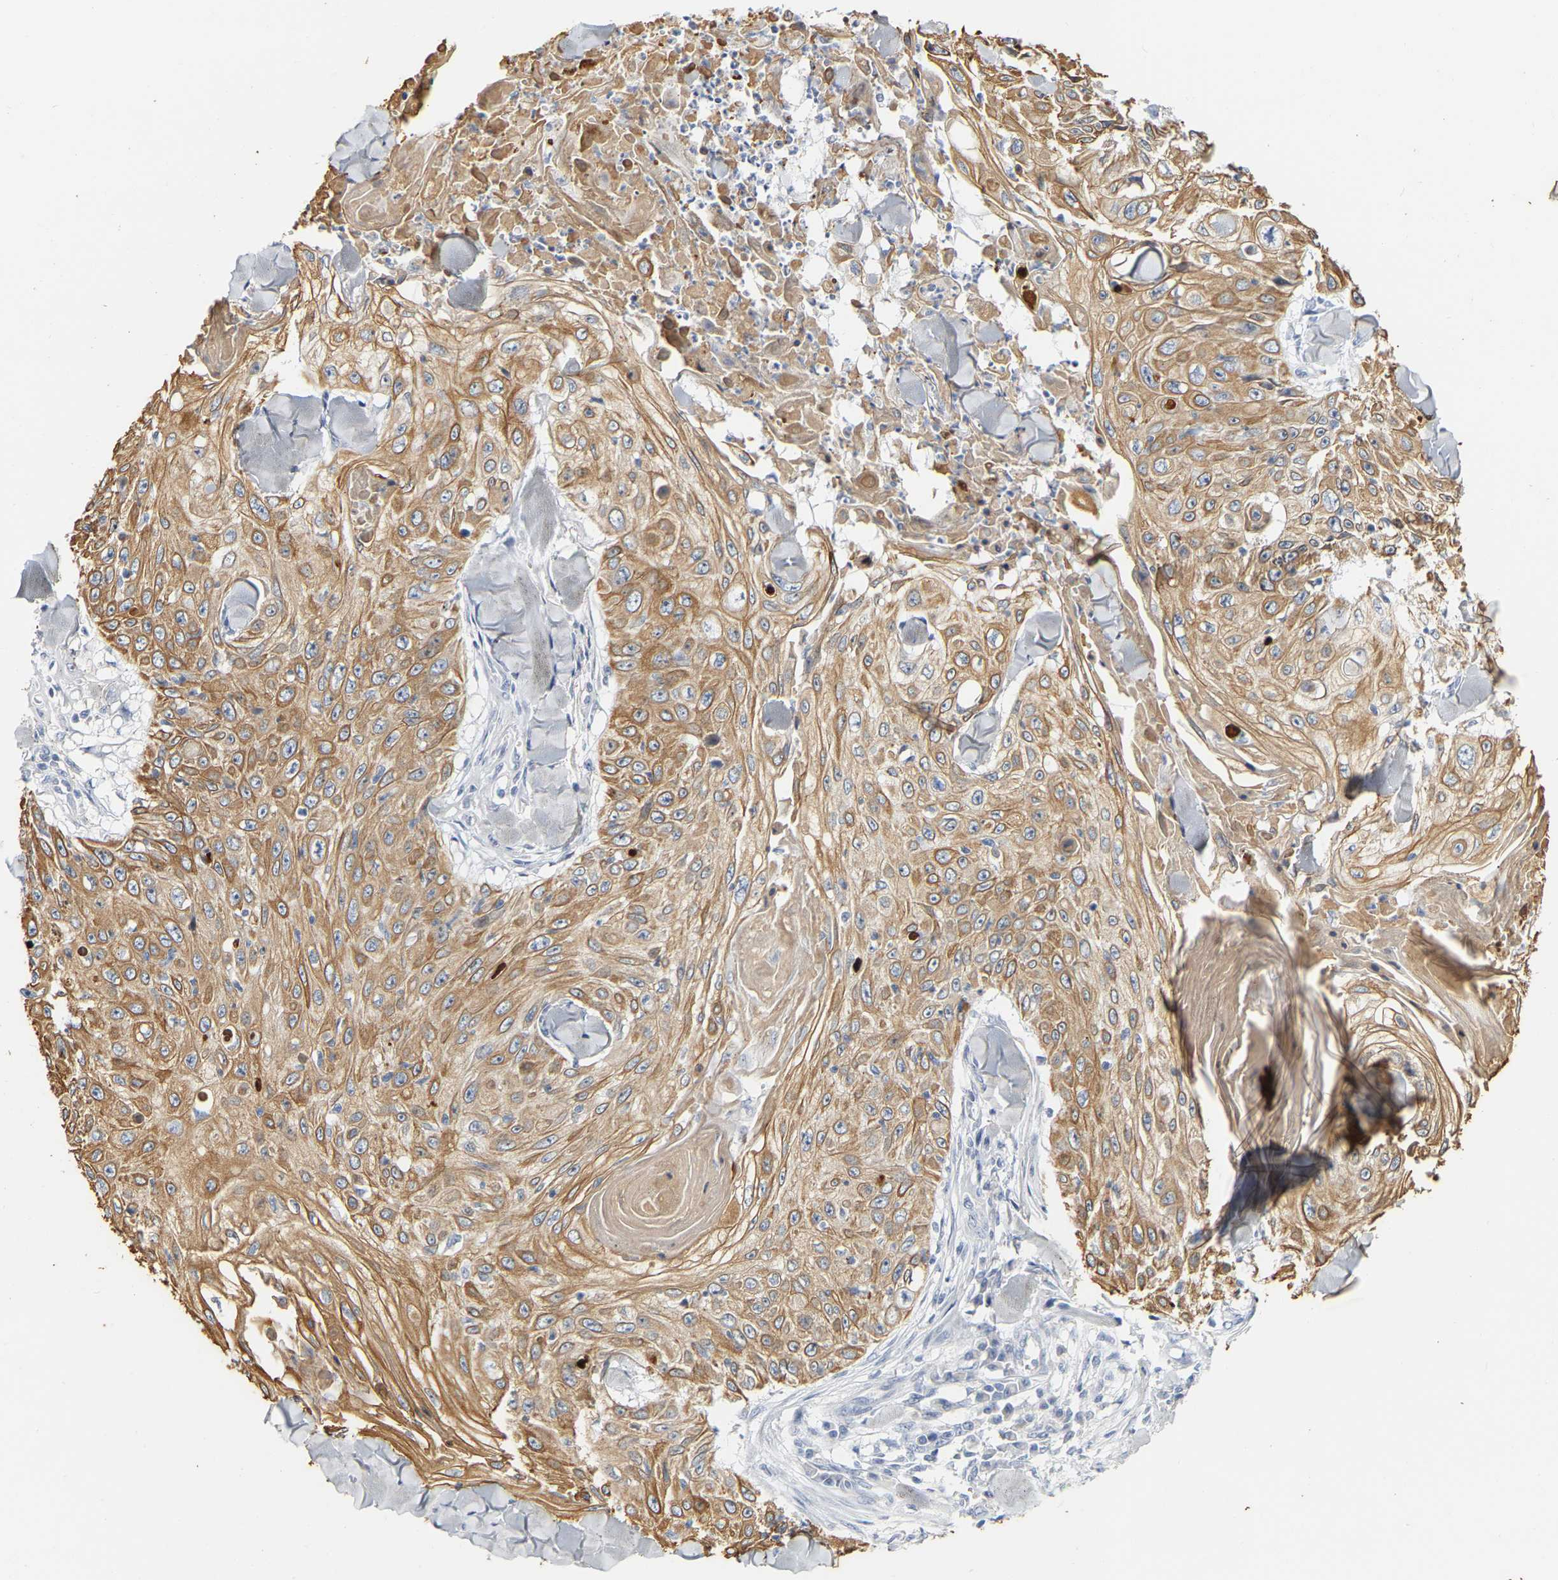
{"staining": {"intensity": "moderate", "quantity": ">75%", "location": "cytoplasmic/membranous"}, "tissue": "skin cancer", "cell_type": "Tumor cells", "image_type": "cancer", "snomed": [{"axis": "morphology", "description": "Squamous cell carcinoma, NOS"}, {"axis": "topography", "description": "Skin"}], "caption": "Human skin cancer (squamous cell carcinoma) stained for a protein (brown) reveals moderate cytoplasmic/membranous positive staining in about >75% of tumor cells.", "gene": "KRT76", "patient": {"sex": "male", "age": 86}}